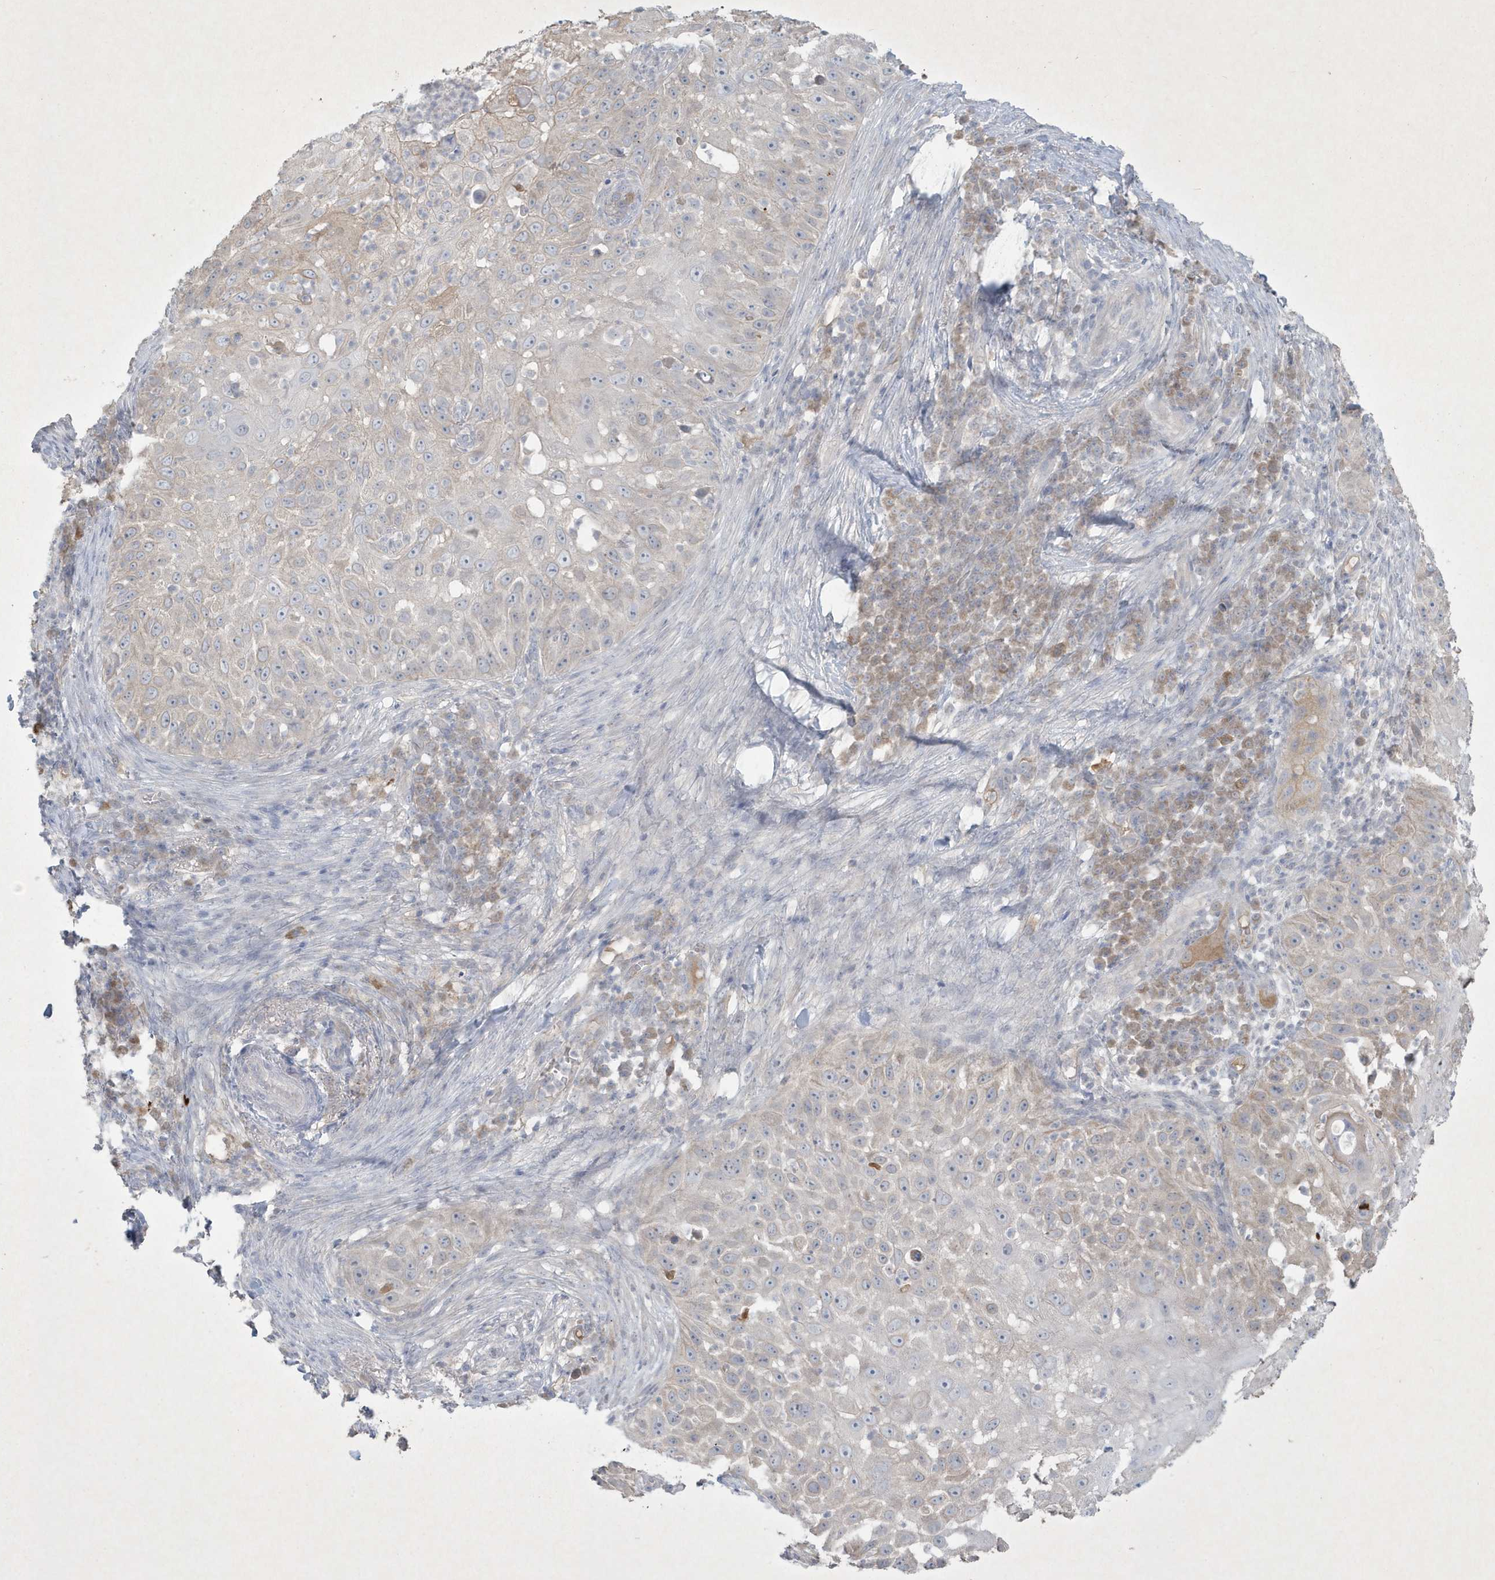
{"staining": {"intensity": "negative", "quantity": "none", "location": "none"}, "tissue": "skin cancer", "cell_type": "Tumor cells", "image_type": "cancer", "snomed": [{"axis": "morphology", "description": "Squamous cell carcinoma, NOS"}, {"axis": "topography", "description": "Skin"}], "caption": "The photomicrograph reveals no significant expression in tumor cells of skin squamous cell carcinoma.", "gene": "CCDC24", "patient": {"sex": "female", "age": 44}}